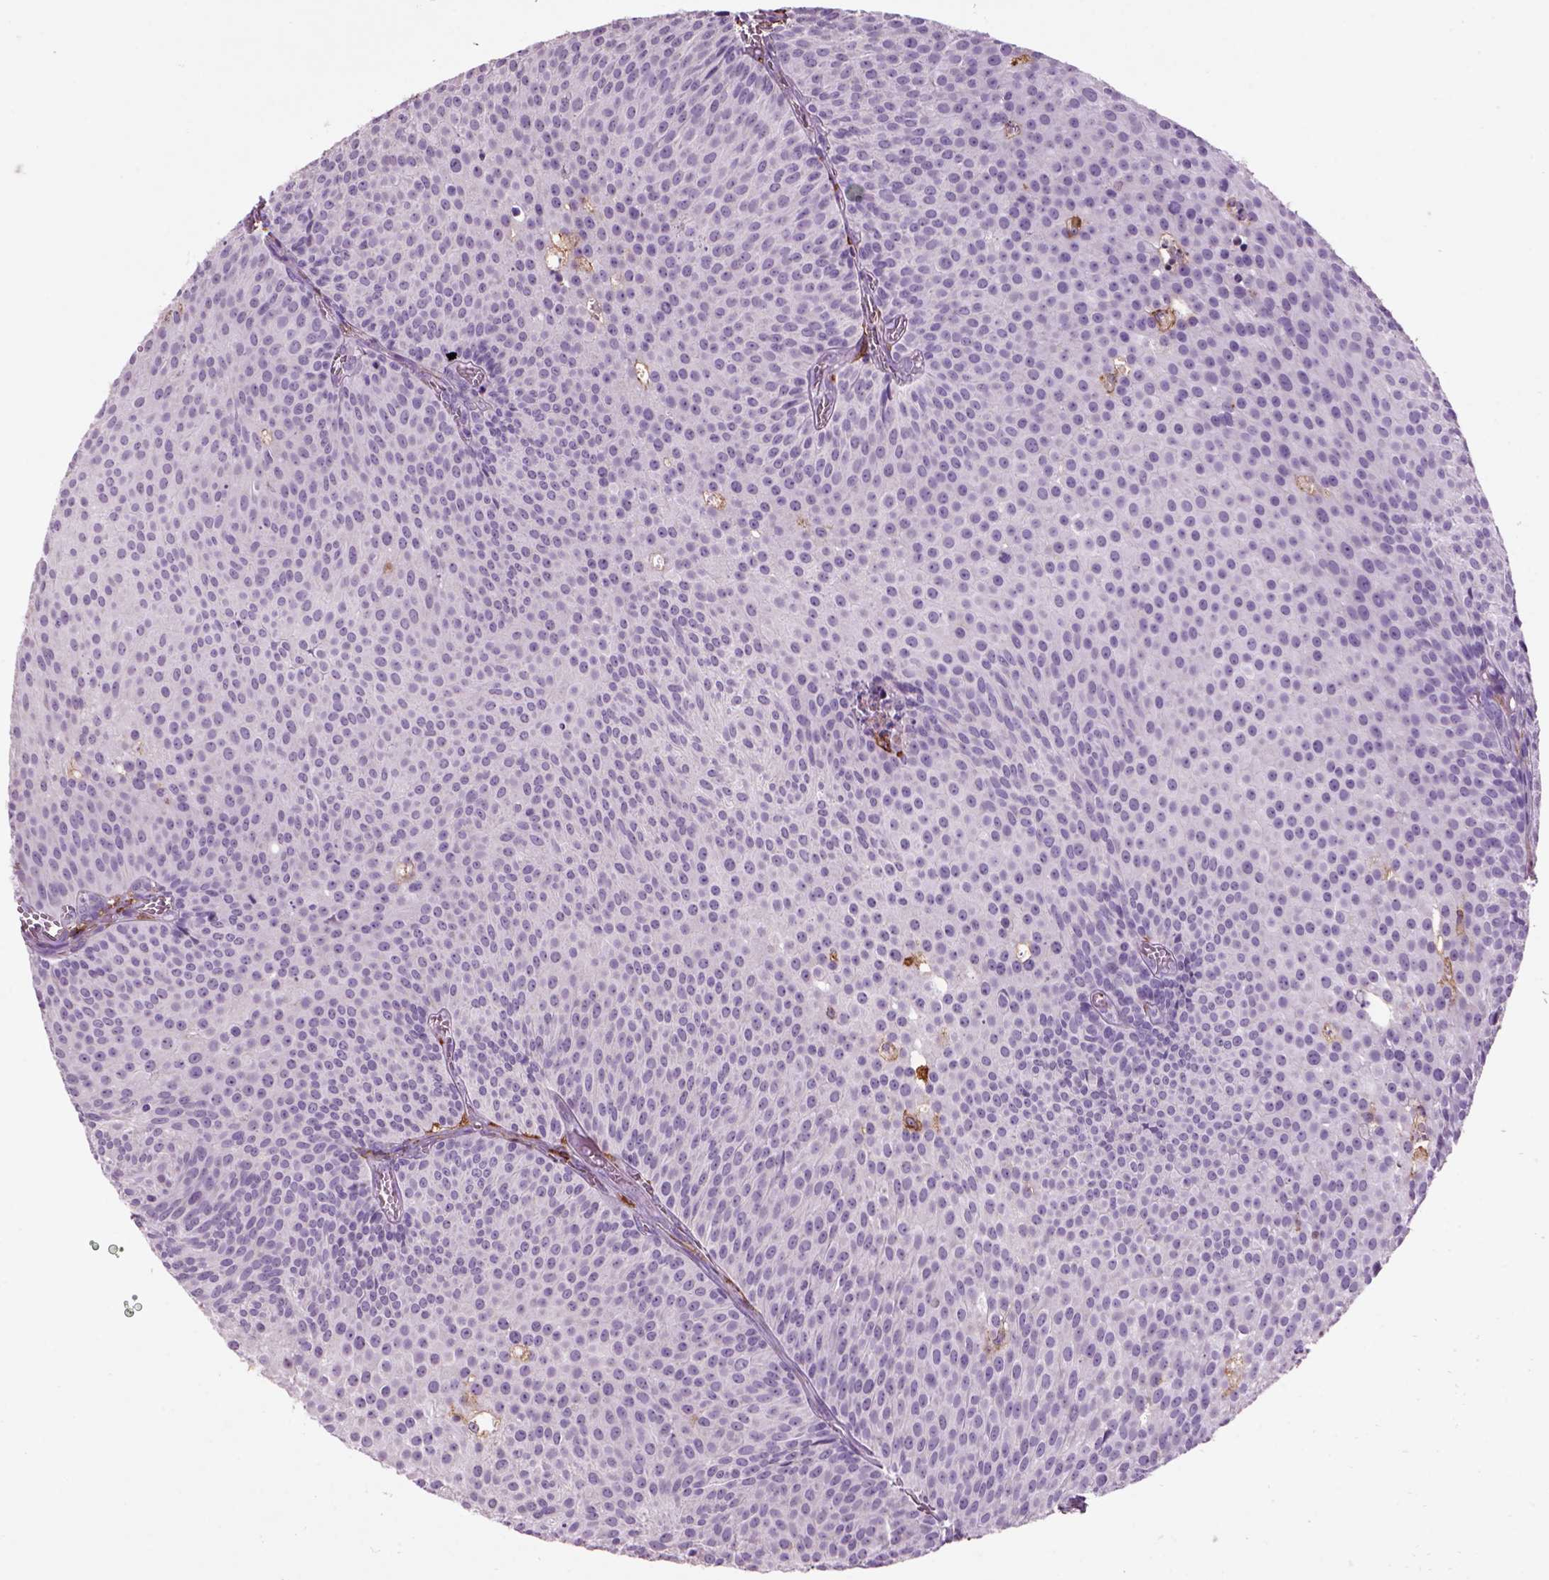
{"staining": {"intensity": "negative", "quantity": "none", "location": "none"}, "tissue": "urothelial cancer", "cell_type": "Tumor cells", "image_type": "cancer", "snomed": [{"axis": "morphology", "description": "Urothelial carcinoma, Low grade"}, {"axis": "topography", "description": "Urinary bladder"}], "caption": "Immunohistochemistry micrograph of neoplastic tissue: urothelial cancer stained with DAB reveals no significant protein positivity in tumor cells. The staining is performed using DAB (3,3'-diaminobenzidine) brown chromogen with nuclei counter-stained in using hematoxylin.", "gene": "CD14", "patient": {"sex": "male", "age": 63}}